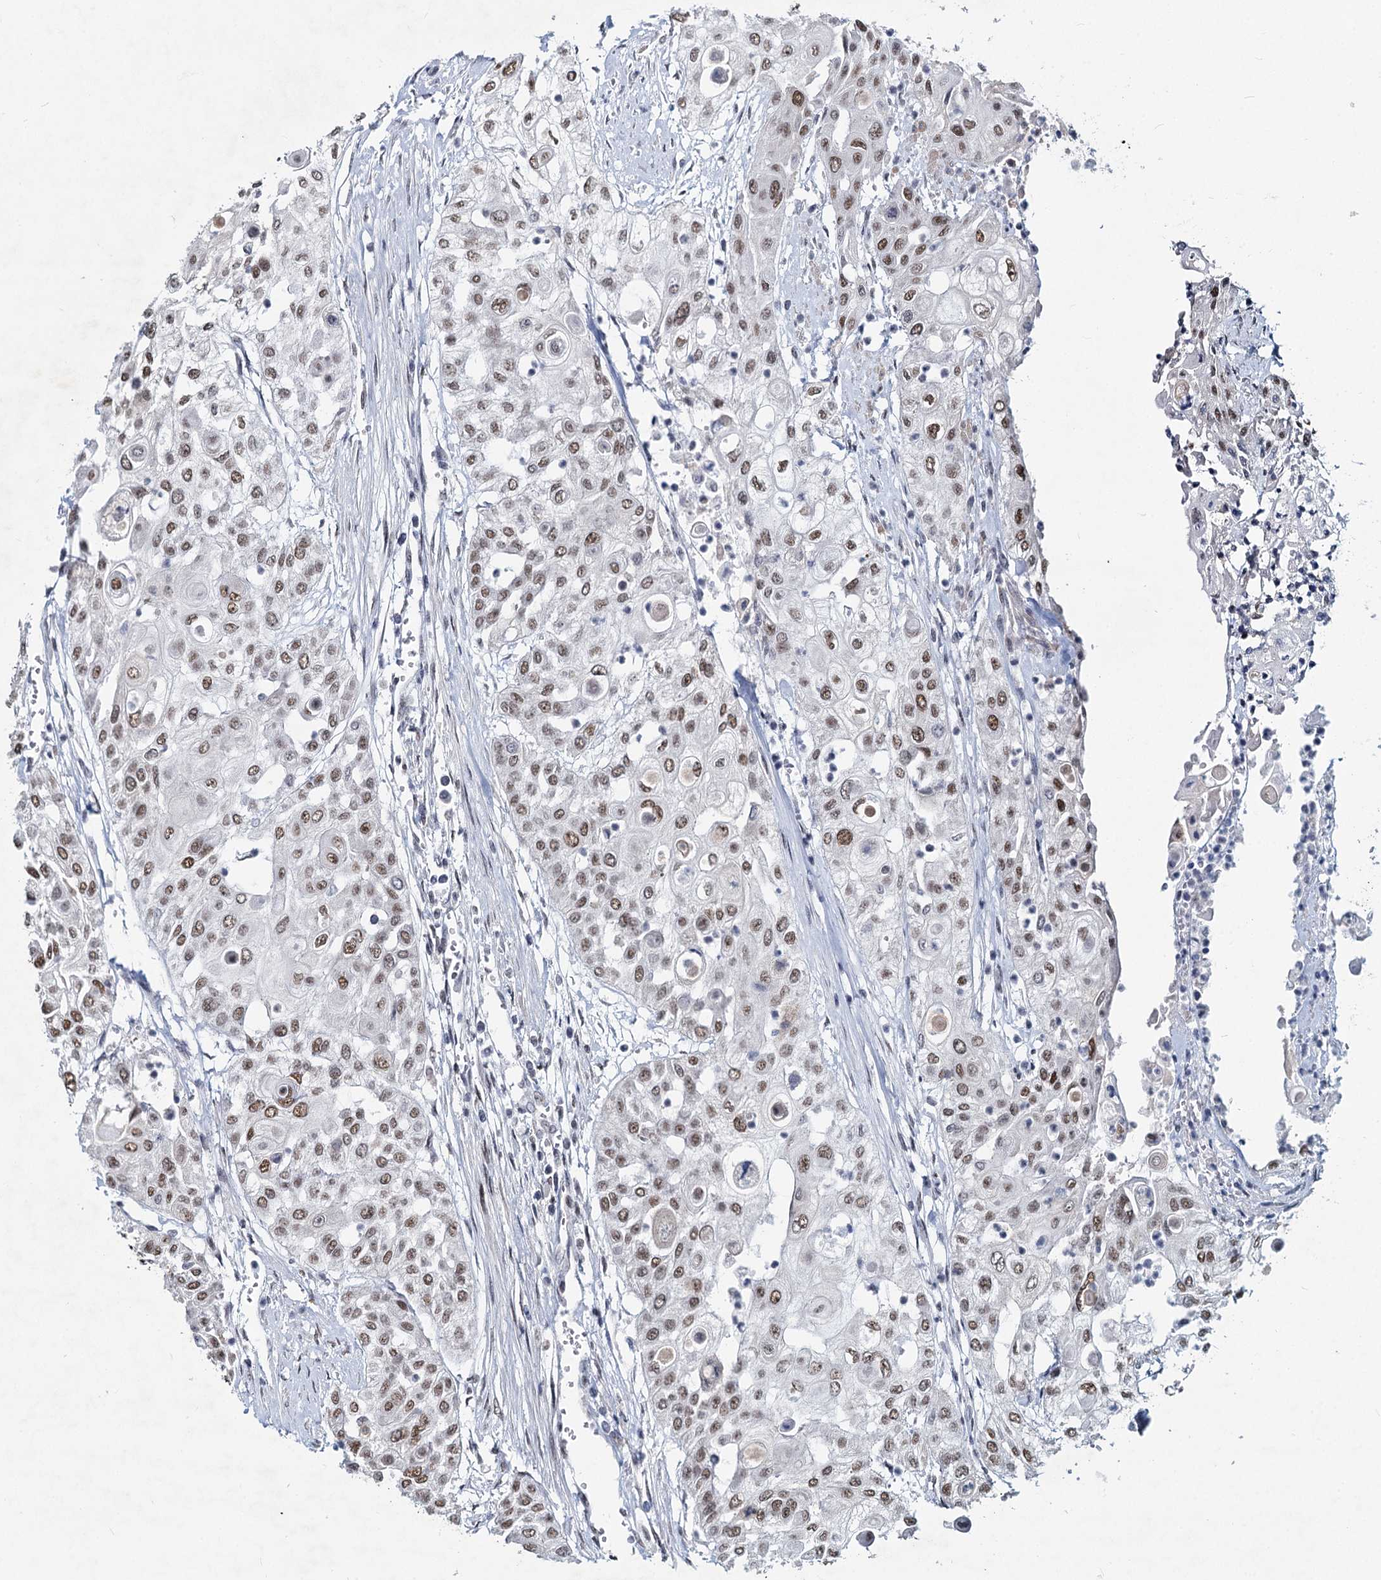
{"staining": {"intensity": "moderate", "quantity": ">75%", "location": "nuclear"}, "tissue": "urothelial cancer", "cell_type": "Tumor cells", "image_type": "cancer", "snomed": [{"axis": "morphology", "description": "Urothelial carcinoma, High grade"}, {"axis": "topography", "description": "Urinary bladder"}], "caption": "Protein staining displays moderate nuclear expression in approximately >75% of tumor cells in high-grade urothelial carcinoma.", "gene": "METTL14", "patient": {"sex": "female", "age": 79}}